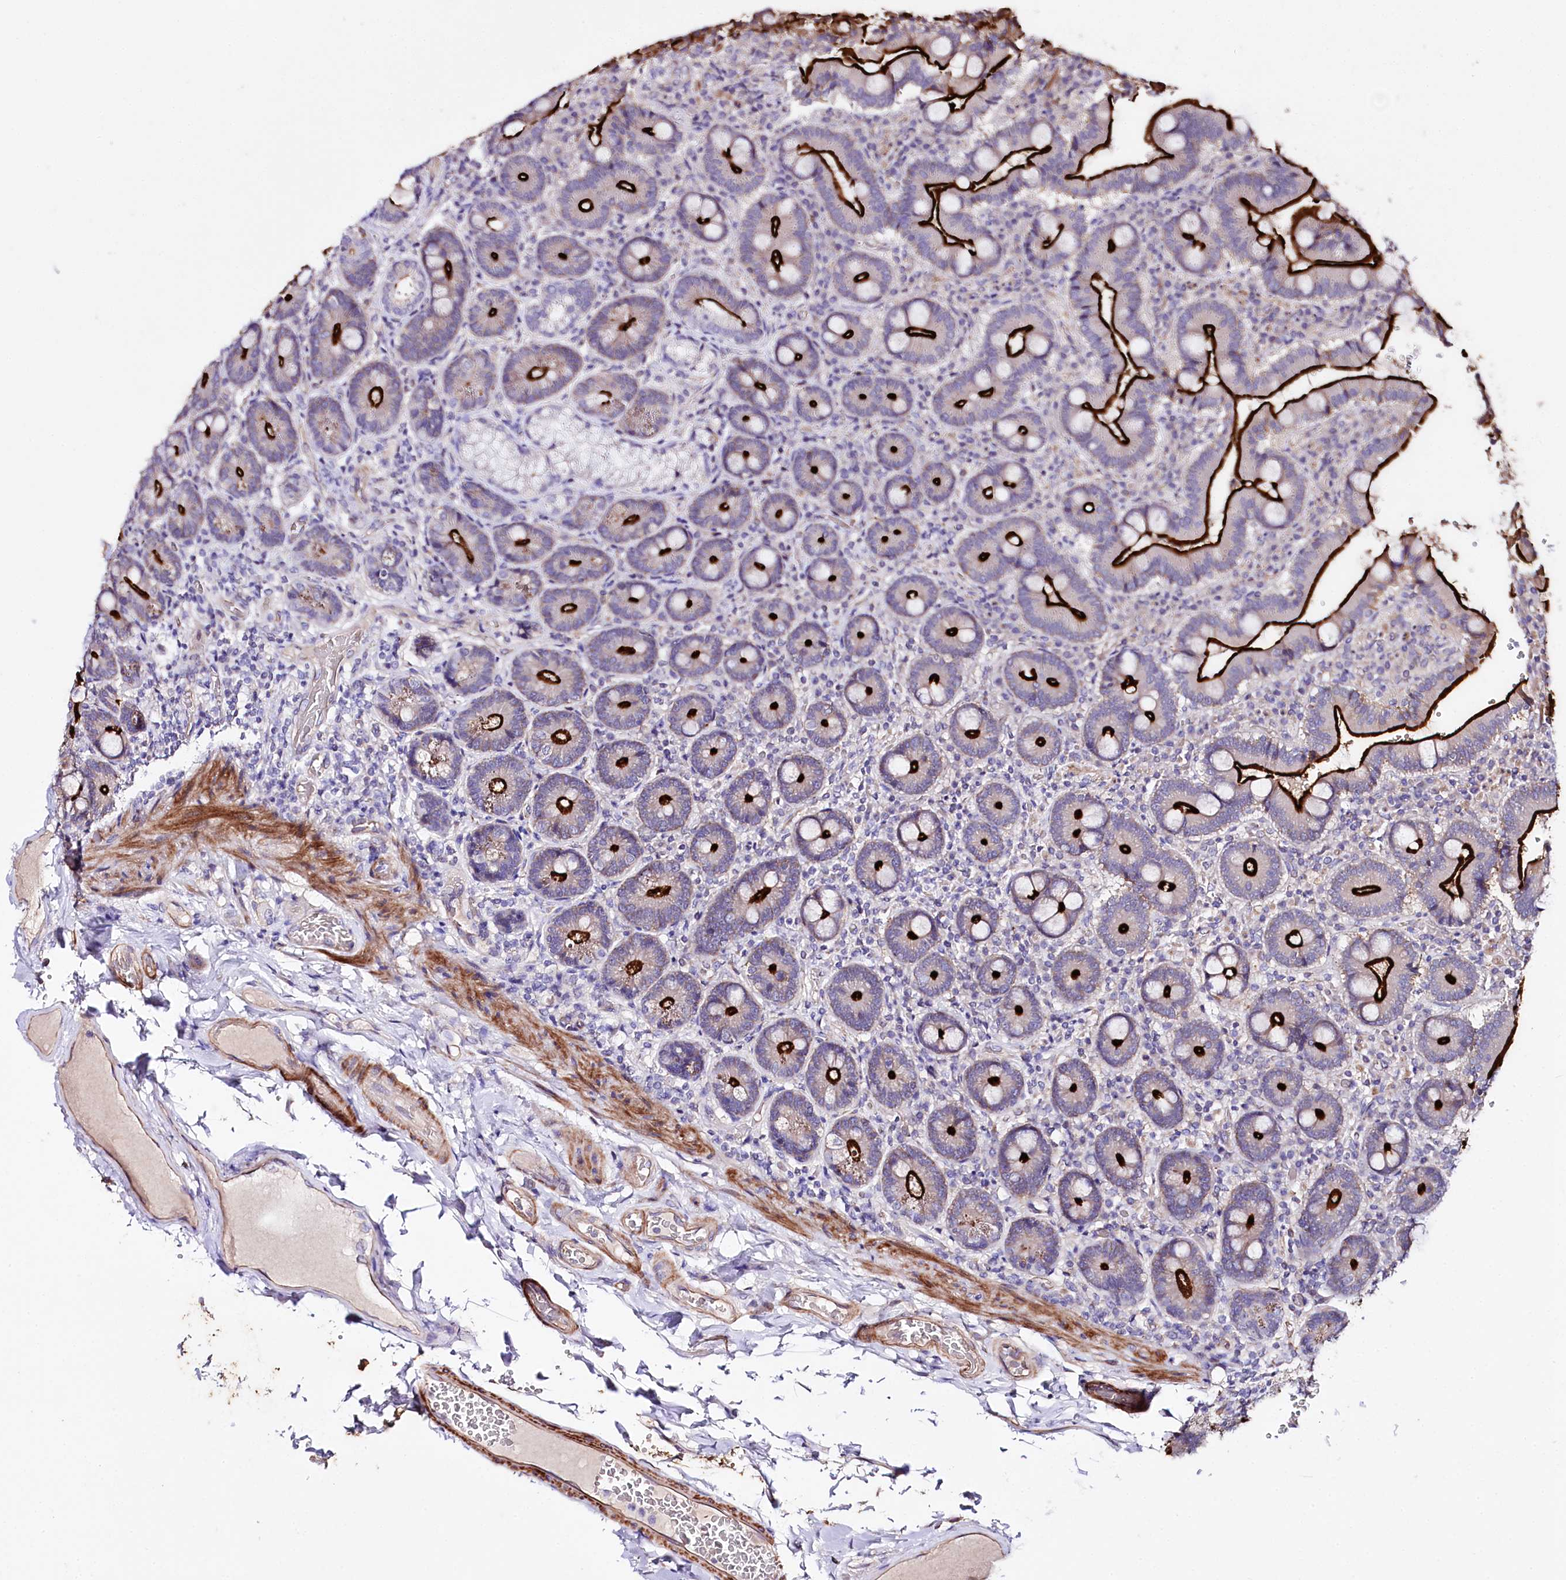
{"staining": {"intensity": "strong", "quantity": ">75%", "location": "cytoplasmic/membranous"}, "tissue": "duodenum", "cell_type": "Glandular cells", "image_type": "normal", "snomed": [{"axis": "morphology", "description": "Normal tissue, NOS"}, {"axis": "topography", "description": "Duodenum"}], "caption": "Duodenum stained with immunohistochemistry (IHC) demonstrates strong cytoplasmic/membranous expression in about >75% of glandular cells. The staining was performed using DAB, with brown indicating positive protein expression. Nuclei are stained blue with hematoxylin.", "gene": "SLC7A1", "patient": {"sex": "female", "age": 62}}